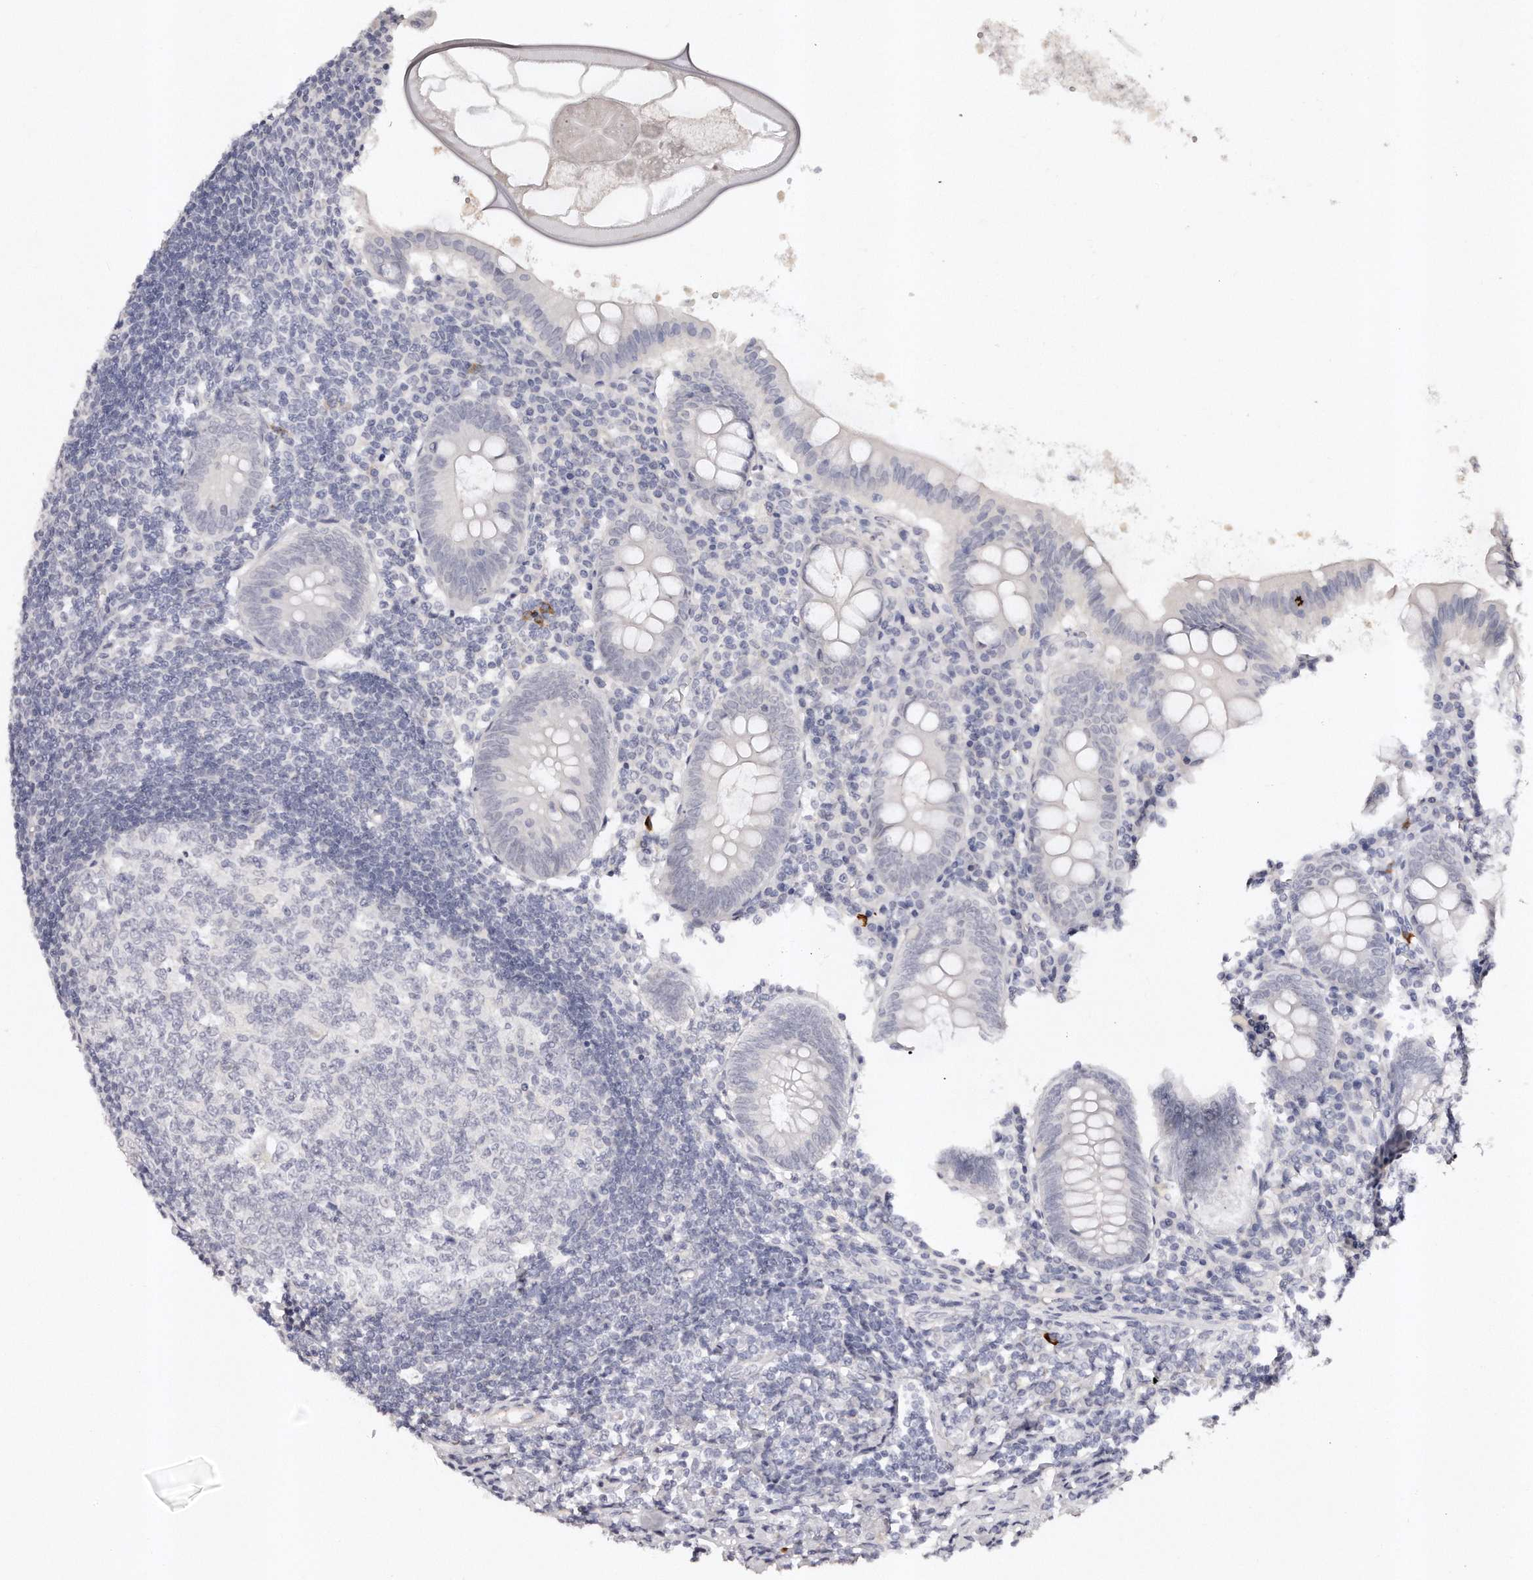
{"staining": {"intensity": "negative", "quantity": "none", "location": "none"}, "tissue": "appendix", "cell_type": "Glandular cells", "image_type": "normal", "snomed": [{"axis": "morphology", "description": "Normal tissue, NOS"}, {"axis": "topography", "description": "Appendix"}], "caption": "A histopathology image of appendix stained for a protein shows no brown staining in glandular cells. The staining was performed using DAB to visualize the protein expression in brown, while the nuclei were stained in blue with hematoxylin (Magnification: 20x).", "gene": "SOX4", "patient": {"sex": "female", "age": 54}}